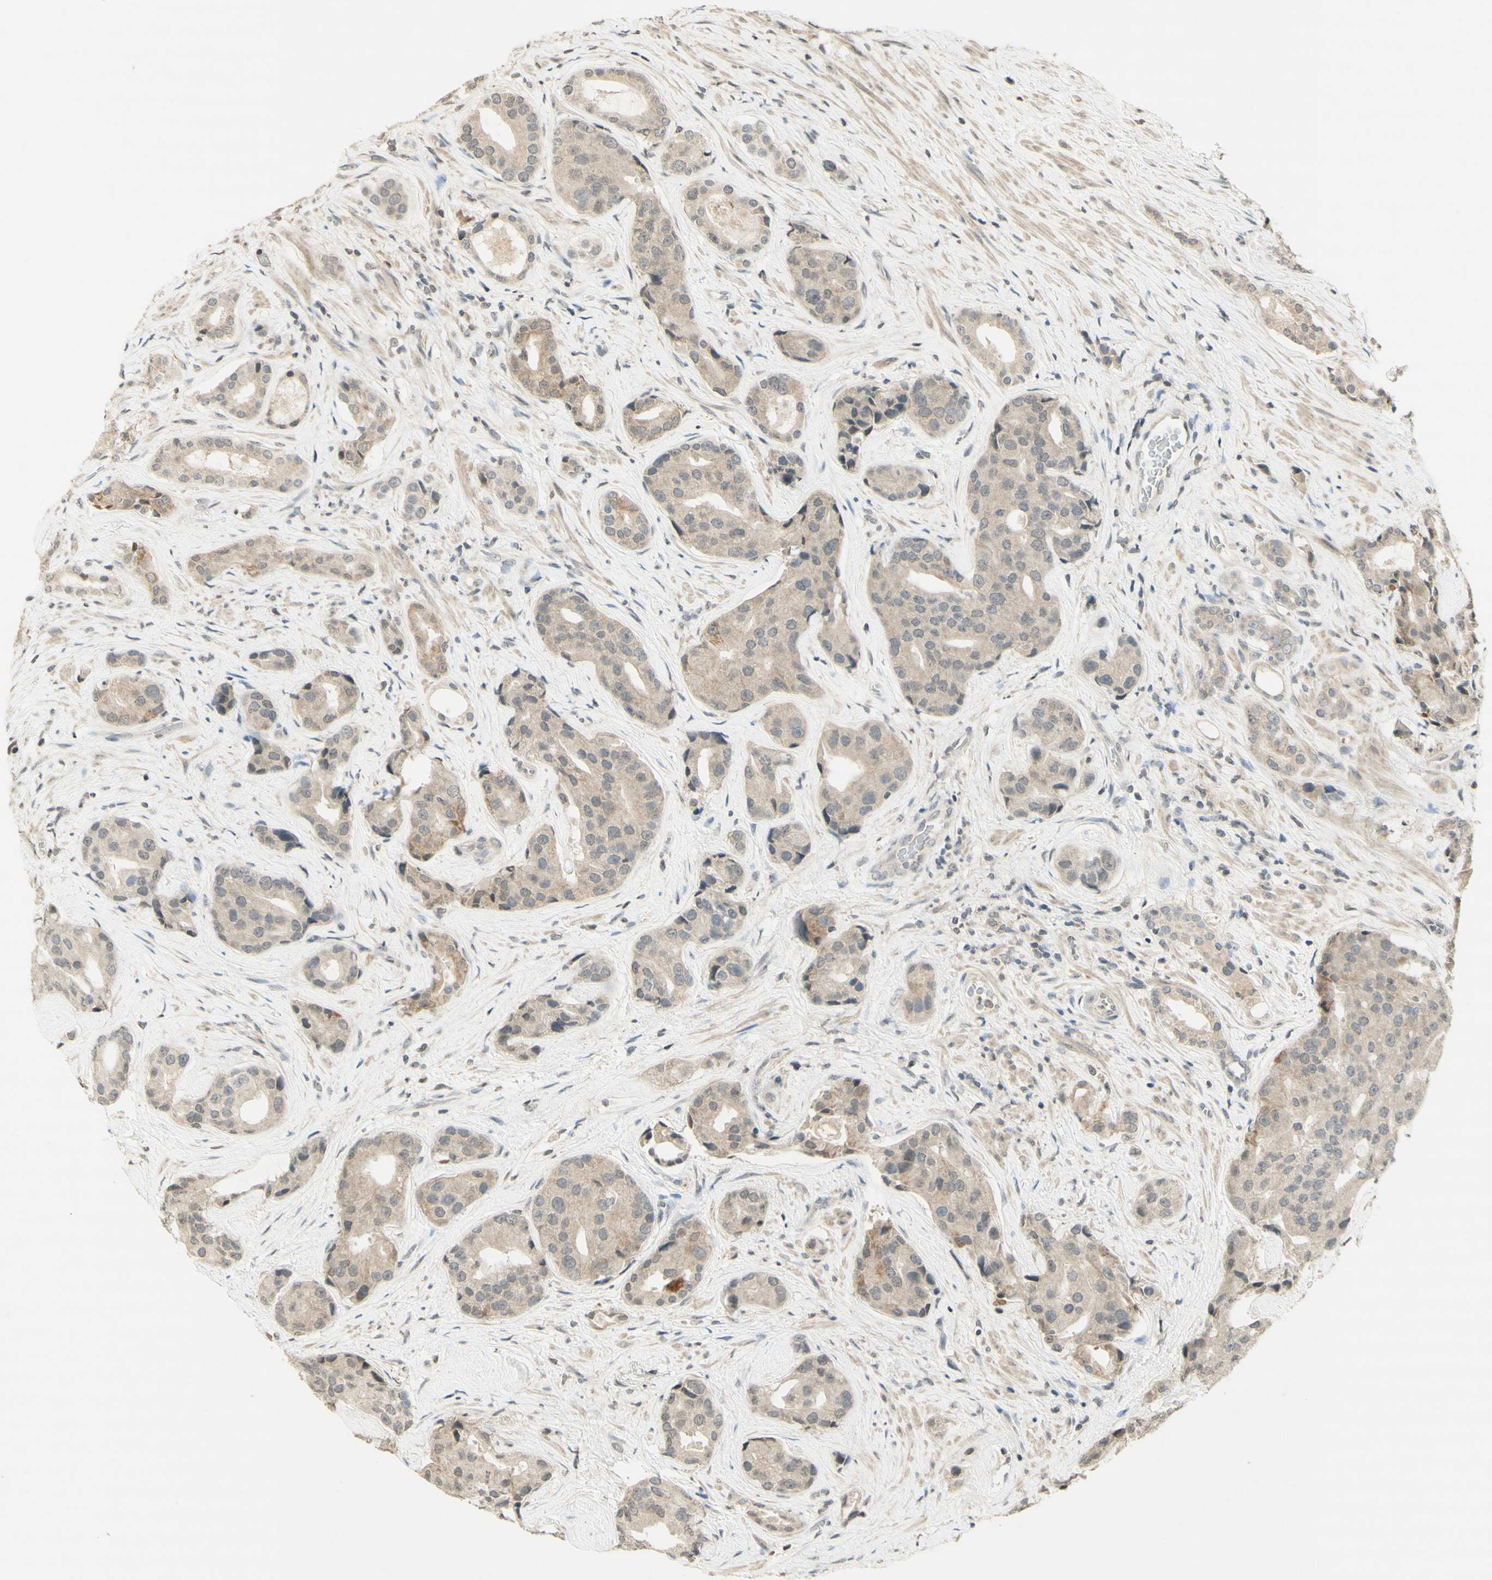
{"staining": {"intensity": "weak", "quantity": ">75%", "location": "cytoplasmic/membranous"}, "tissue": "prostate cancer", "cell_type": "Tumor cells", "image_type": "cancer", "snomed": [{"axis": "morphology", "description": "Adenocarcinoma, High grade"}, {"axis": "topography", "description": "Prostate"}], "caption": "Brown immunohistochemical staining in prostate adenocarcinoma (high-grade) displays weak cytoplasmic/membranous positivity in about >75% of tumor cells. (DAB (3,3'-diaminobenzidine) = brown stain, brightfield microscopy at high magnification).", "gene": "GLI1", "patient": {"sex": "male", "age": 71}}